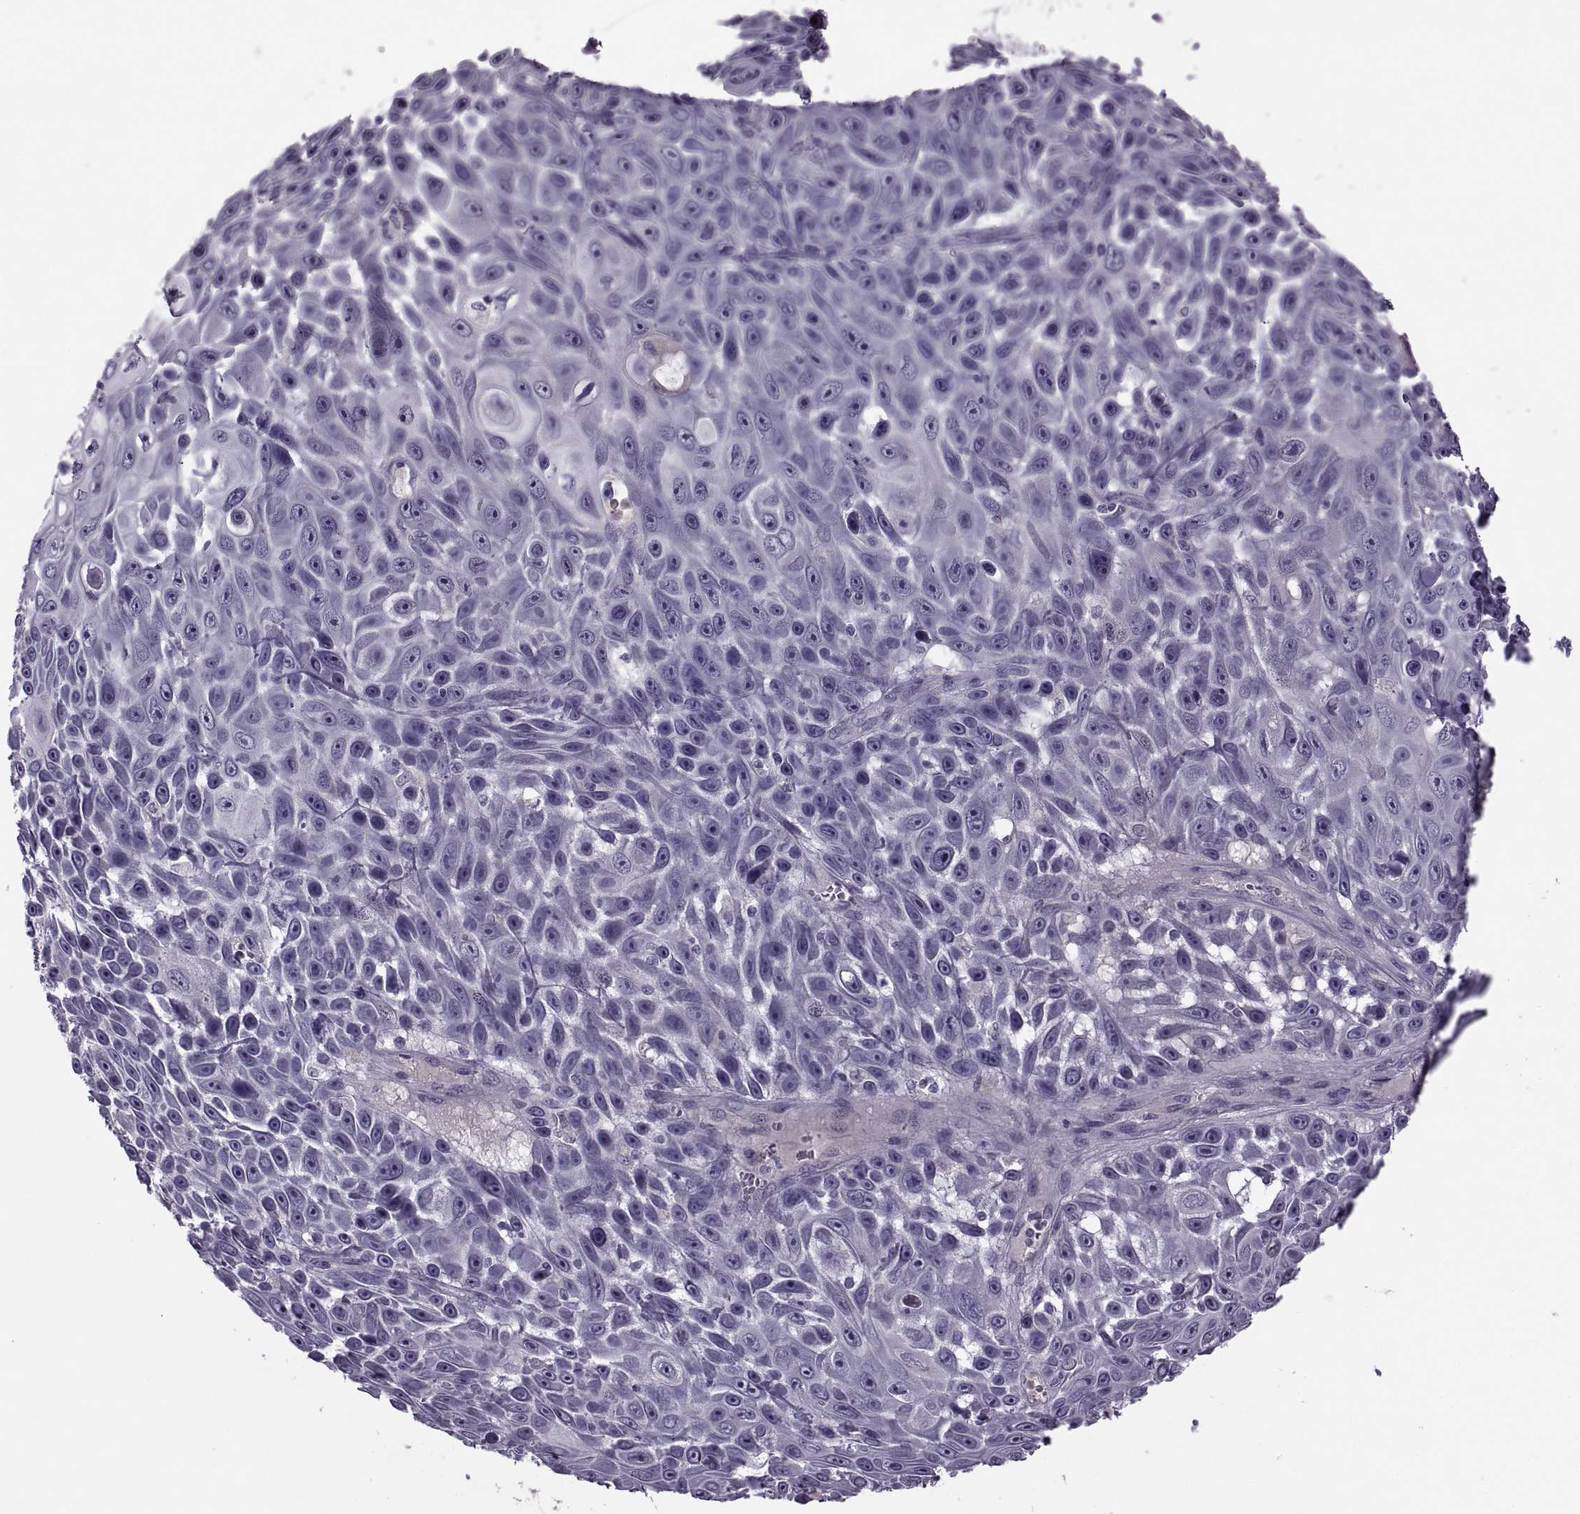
{"staining": {"intensity": "negative", "quantity": "none", "location": "none"}, "tissue": "skin cancer", "cell_type": "Tumor cells", "image_type": "cancer", "snomed": [{"axis": "morphology", "description": "Squamous cell carcinoma, NOS"}, {"axis": "topography", "description": "Skin"}], "caption": "IHC of human squamous cell carcinoma (skin) exhibits no staining in tumor cells. Nuclei are stained in blue.", "gene": "RSPH6A", "patient": {"sex": "male", "age": 82}}